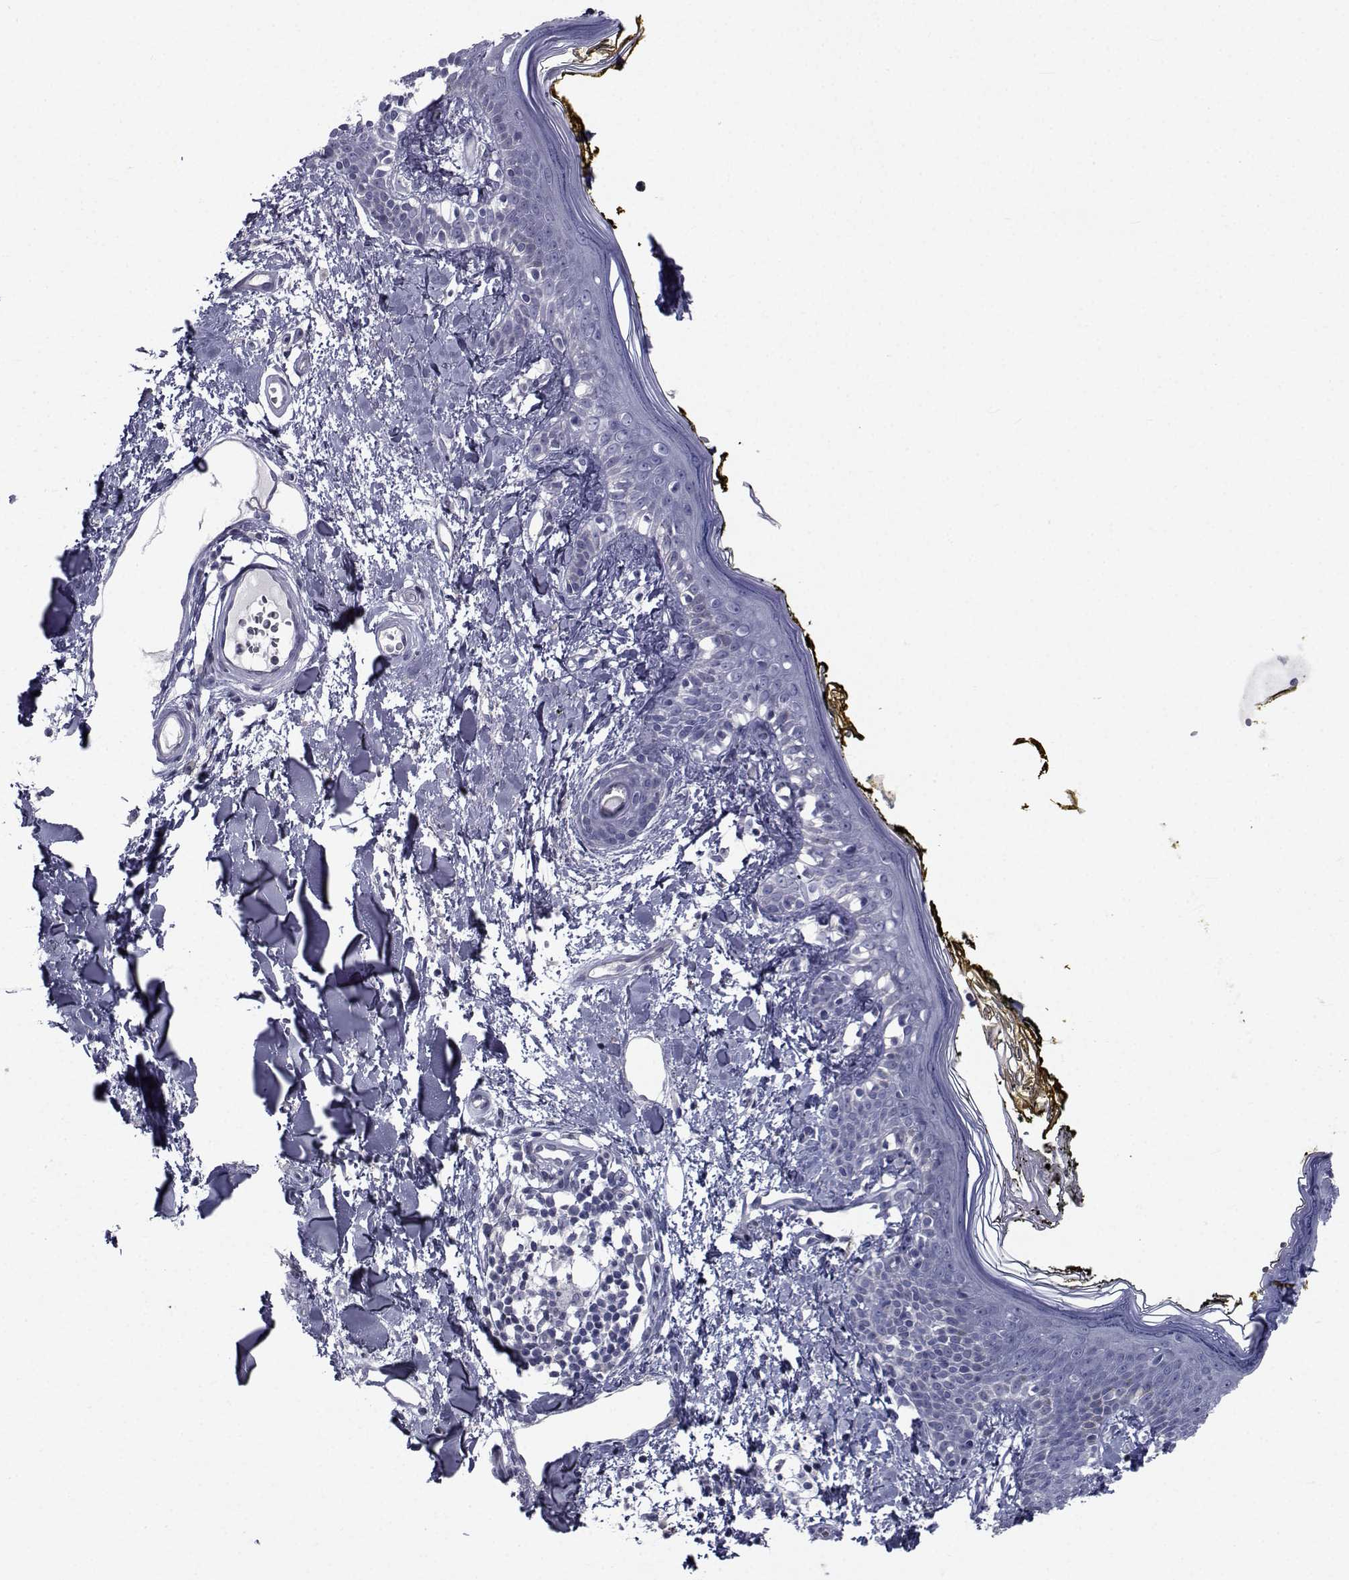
{"staining": {"intensity": "negative", "quantity": "none", "location": "none"}, "tissue": "skin", "cell_type": "Fibroblasts", "image_type": "normal", "snomed": [{"axis": "morphology", "description": "Normal tissue, NOS"}, {"axis": "topography", "description": "Skin"}], "caption": "This micrograph is of benign skin stained with immunohistochemistry to label a protein in brown with the nuclei are counter-stained blue. There is no staining in fibroblasts.", "gene": "CHRNA1", "patient": {"sex": "male", "age": 76}}